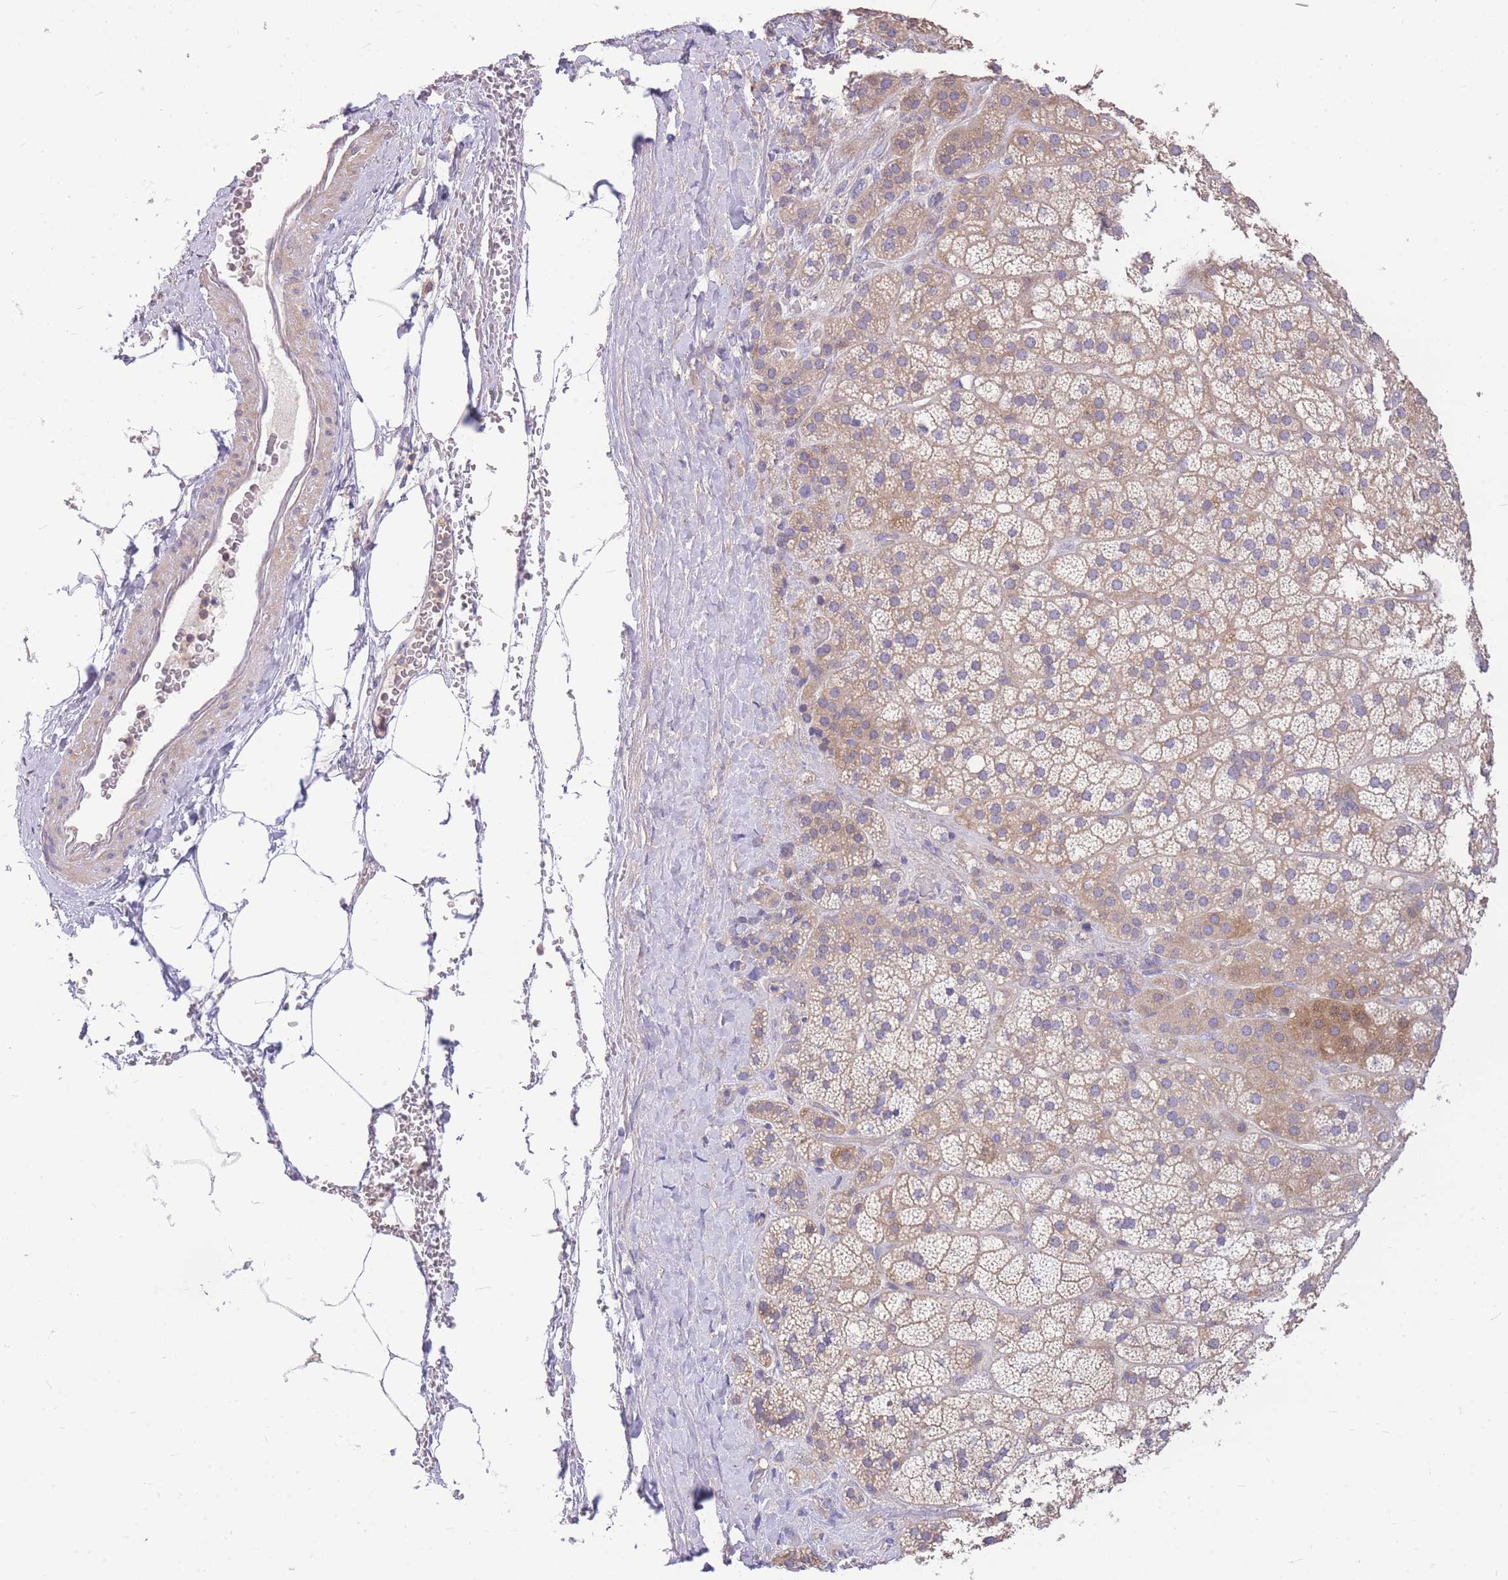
{"staining": {"intensity": "moderate", "quantity": "<25%", "location": "cytoplasmic/membranous"}, "tissue": "adrenal gland", "cell_type": "Glandular cells", "image_type": "normal", "snomed": [{"axis": "morphology", "description": "Normal tissue, NOS"}, {"axis": "topography", "description": "Adrenal gland"}], "caption": "Adrenal gland stained with DAB (3,3'-diaminobenzidine) immunohistochemistry (IHC) displays low levels of moderate cytoplasmic/membranous positivity in approximately <25% of glandular cells.", "gene": "OR5T1", "patient": {"sex": "female", "age": 70}}